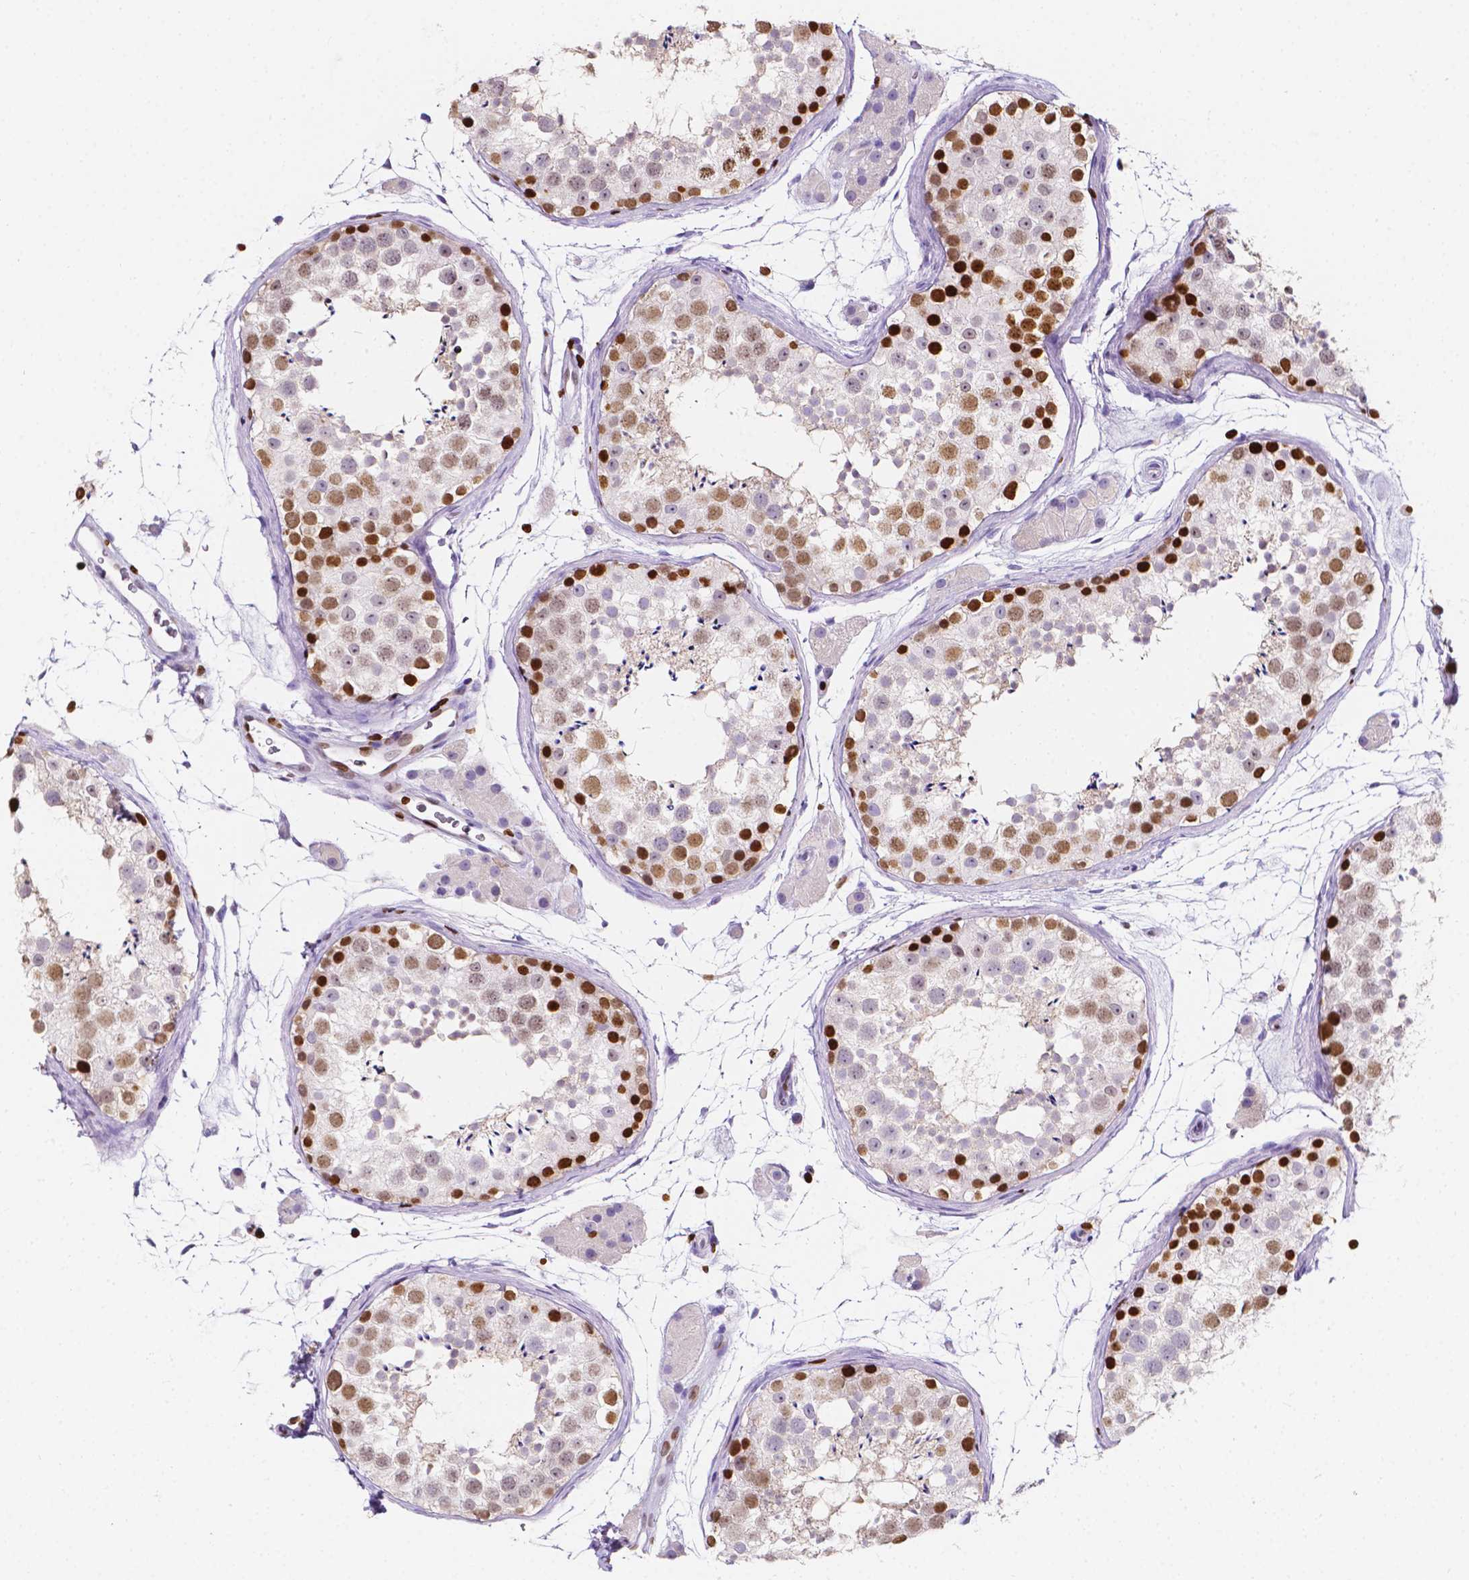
{"staining": {"intensity": "strong", "quantity": "25%-75%", "location": "nuclear"}, "tissue": "testis", "cell_type": "Cells in seminiferous ducts", "image_type": "normal", "snomed": [{"axis": "morphology", "description": "Normal tissue, NOS"}, {"axis": "topography", "description": "Testis"}], "caption": "Immunohistochemistry (IHC) of unremarkable testis displays high levels of strong nuclear expression in approximately 25%-75% of cells in seminiferous ducts. The protein is stained brown, and the nuclei are stained in blue (DAB (3,3'-diaminobenzidine) IHC with brightfield microscopy, high magnification).", "gene": "CBY3", "patient": {"sex": "male", "age": 41}}